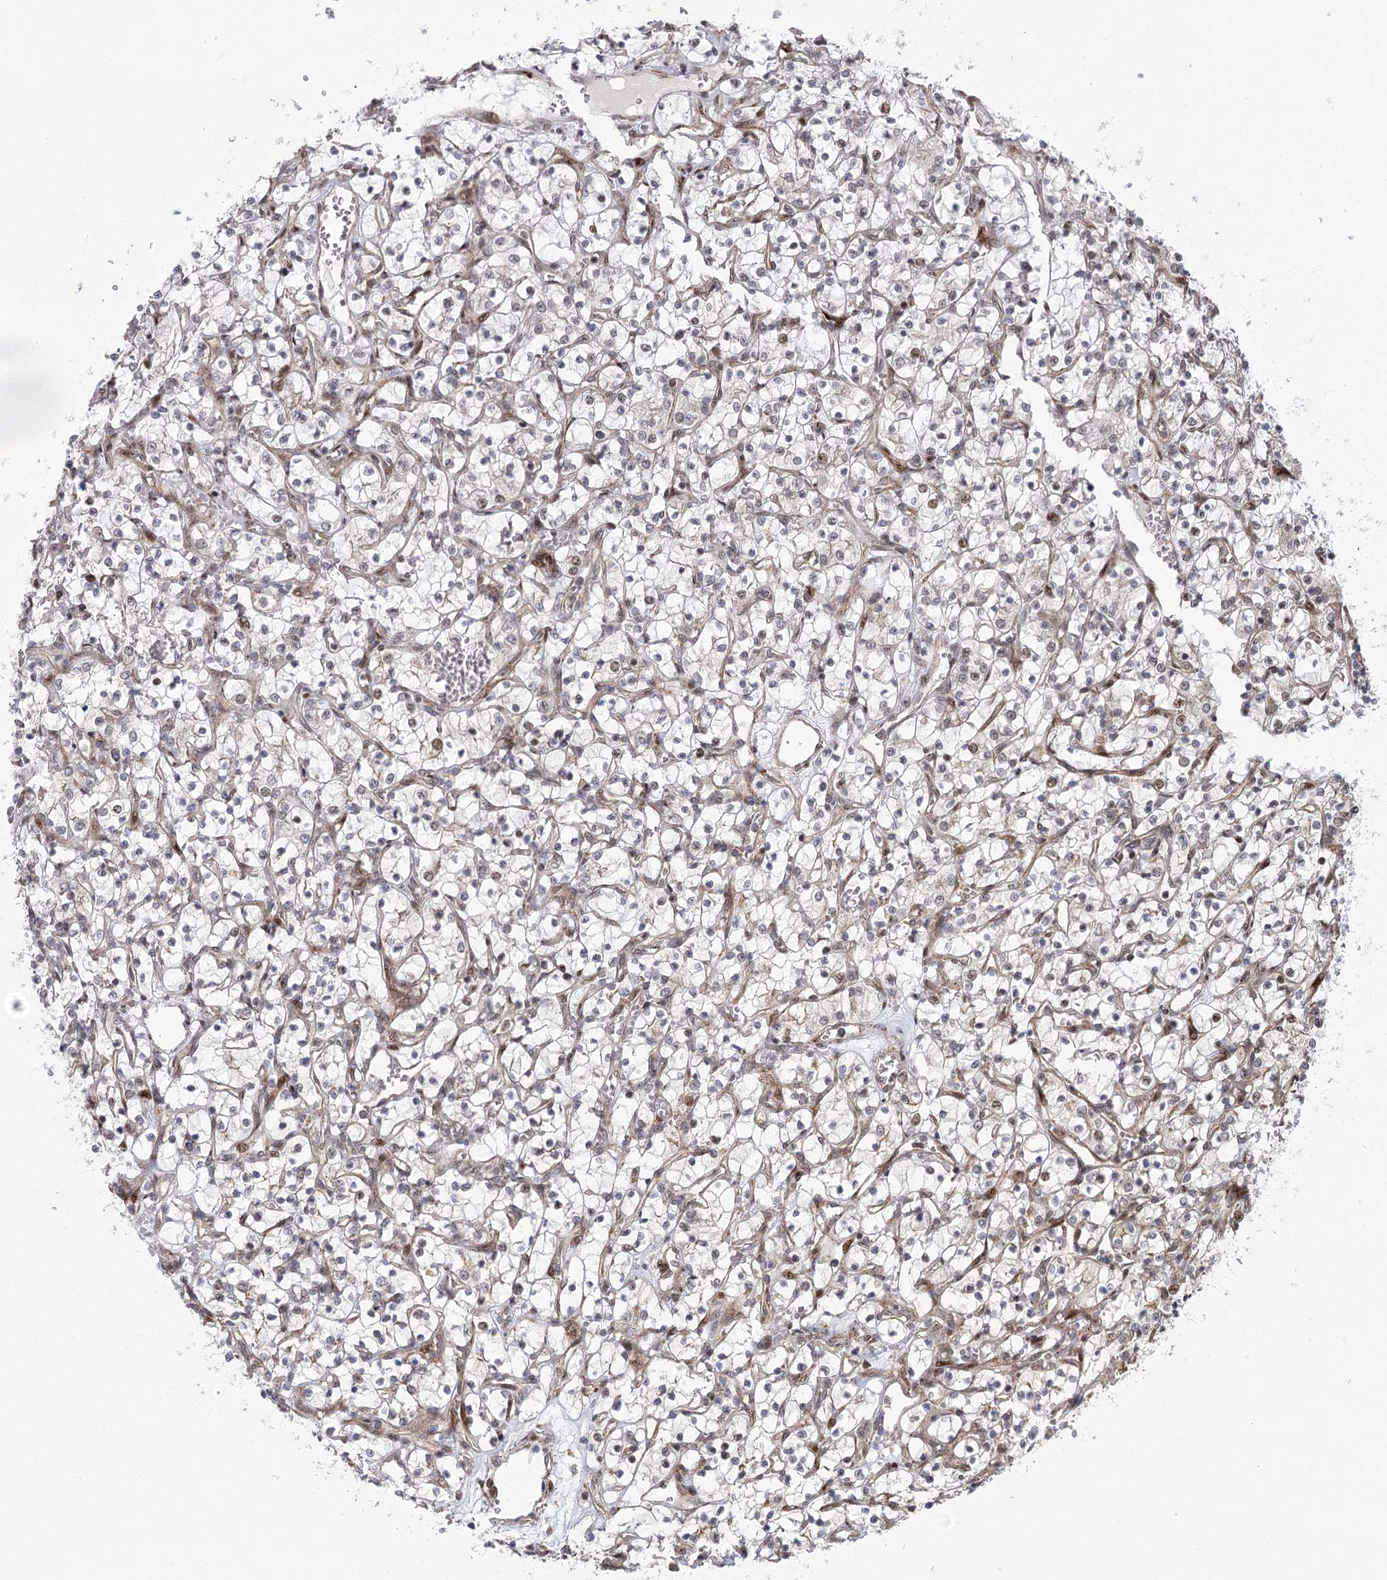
{"staining": {"intensity": "negative", "quantity": "none", "location": "none"}, "tissue": "renal cancer", "cell_type": "Tumor cells", "image_type": "cancer", "snomed": [{"axis": "morphology", "description": "Adenocarcinoma, NOS"}, {"axis": "topography", "description": "Kidney"}], "caption": "Histopathology image shows no significant protein expression in tumor cells of renal cancer (adenocarcinoma).", "gene": "PARM1", "patient": {"sex": "female", "age": 69}}